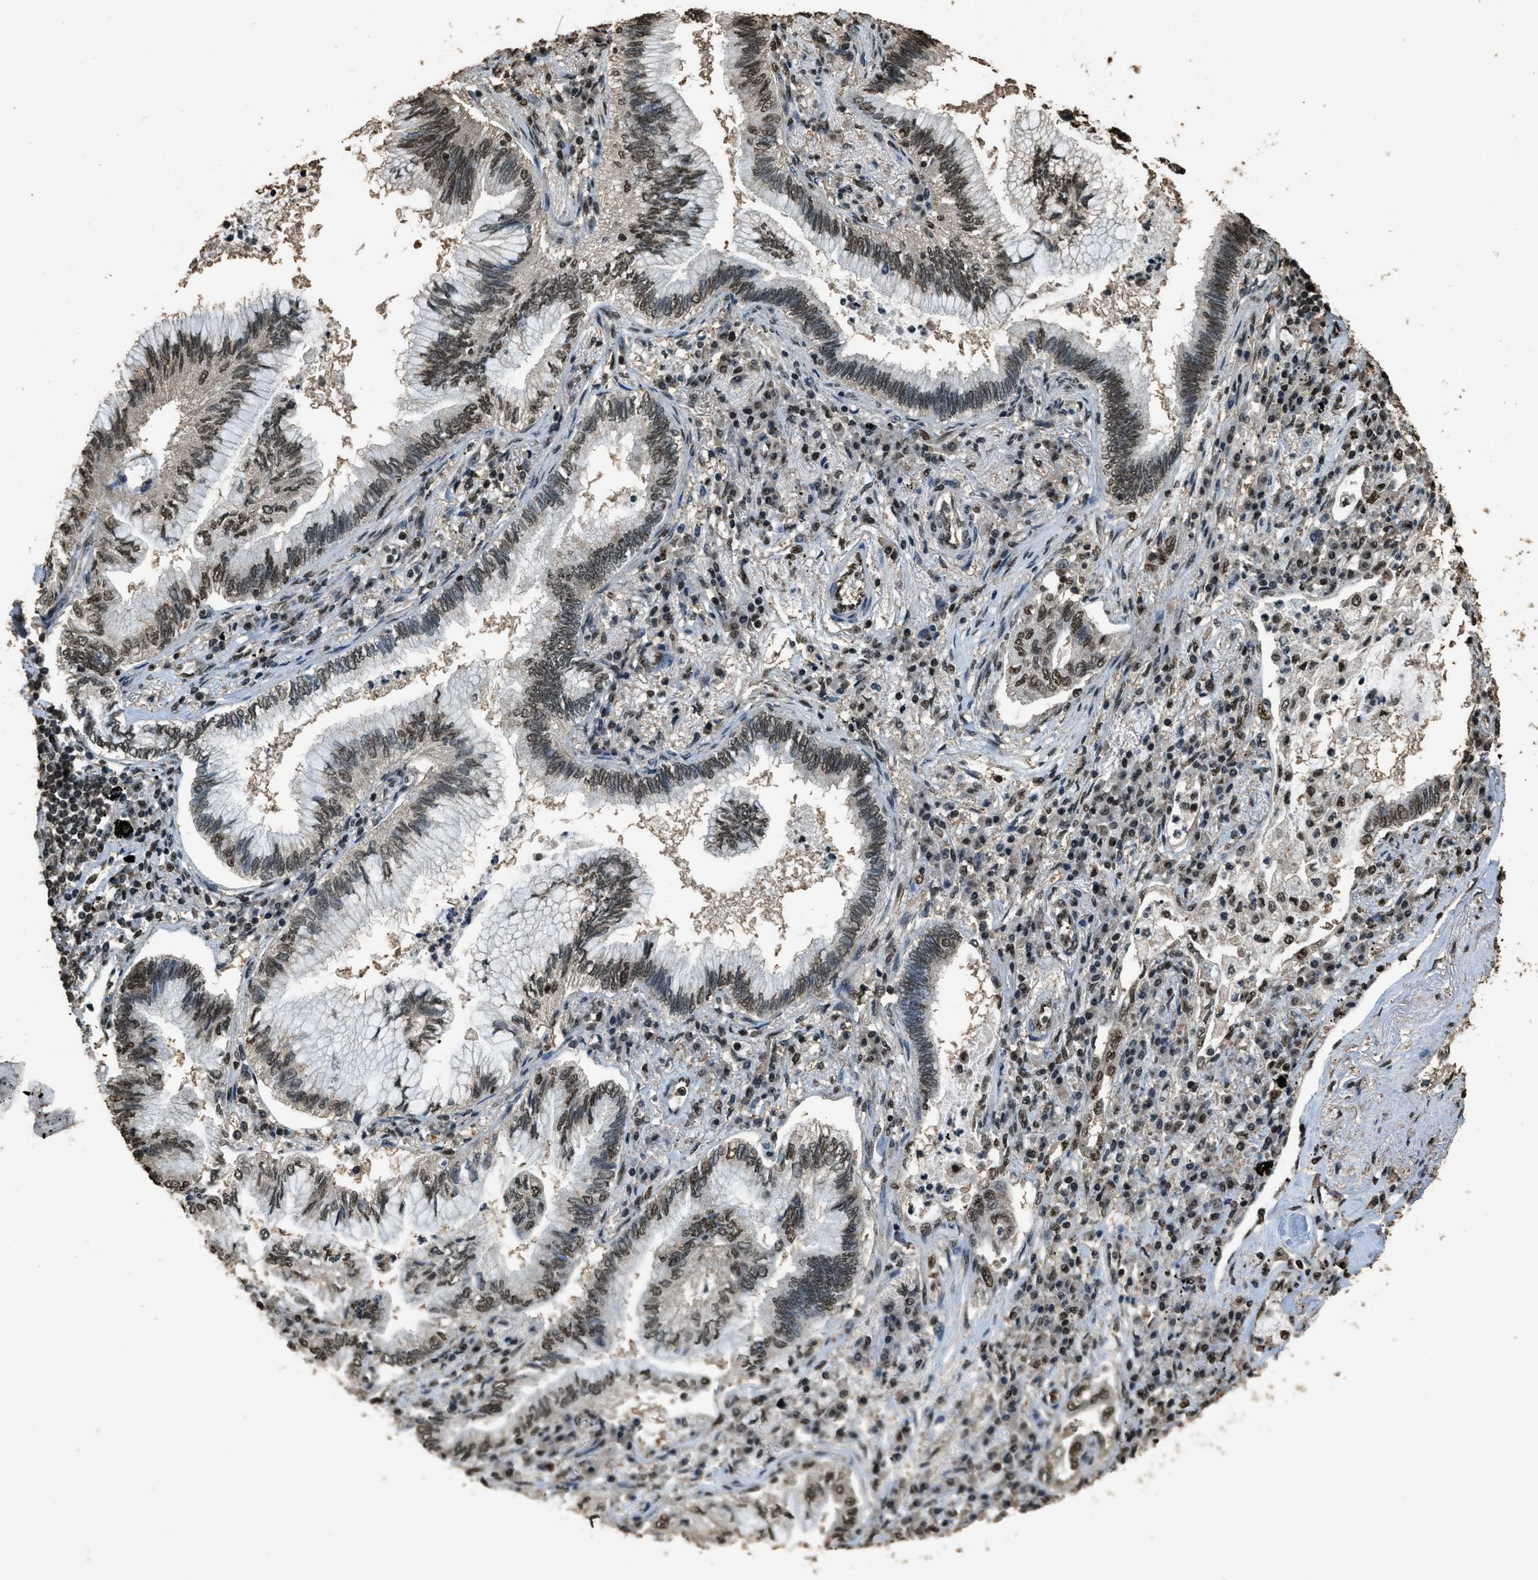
{"staining": {"intensity": "moderate", "quantity": ">75%", "location": "nuclear"}, "tissue": "lung cancer", "cell_type": "Tumor cells", "image_type": "cancer", "snomed": [{"axis": "morphology", "description": "Normal tissue, NOS"}, {"axis": "morphology", "description": "Adenocarcinoma, NOS"}, {"axis": "topography", "description": "Bronchus"}, {"axis": "topography", "description": "Lung"}], "caption": "Protein analysis of adenocarcinoma (lung) tissue shows moderate nuclear positivity in about >75% of tumor cells. (DAB IHC, brown staining for protein, blue staining for nuclei).", "gene": "MYB", "patient": {"sex": "female", "age": 70}}